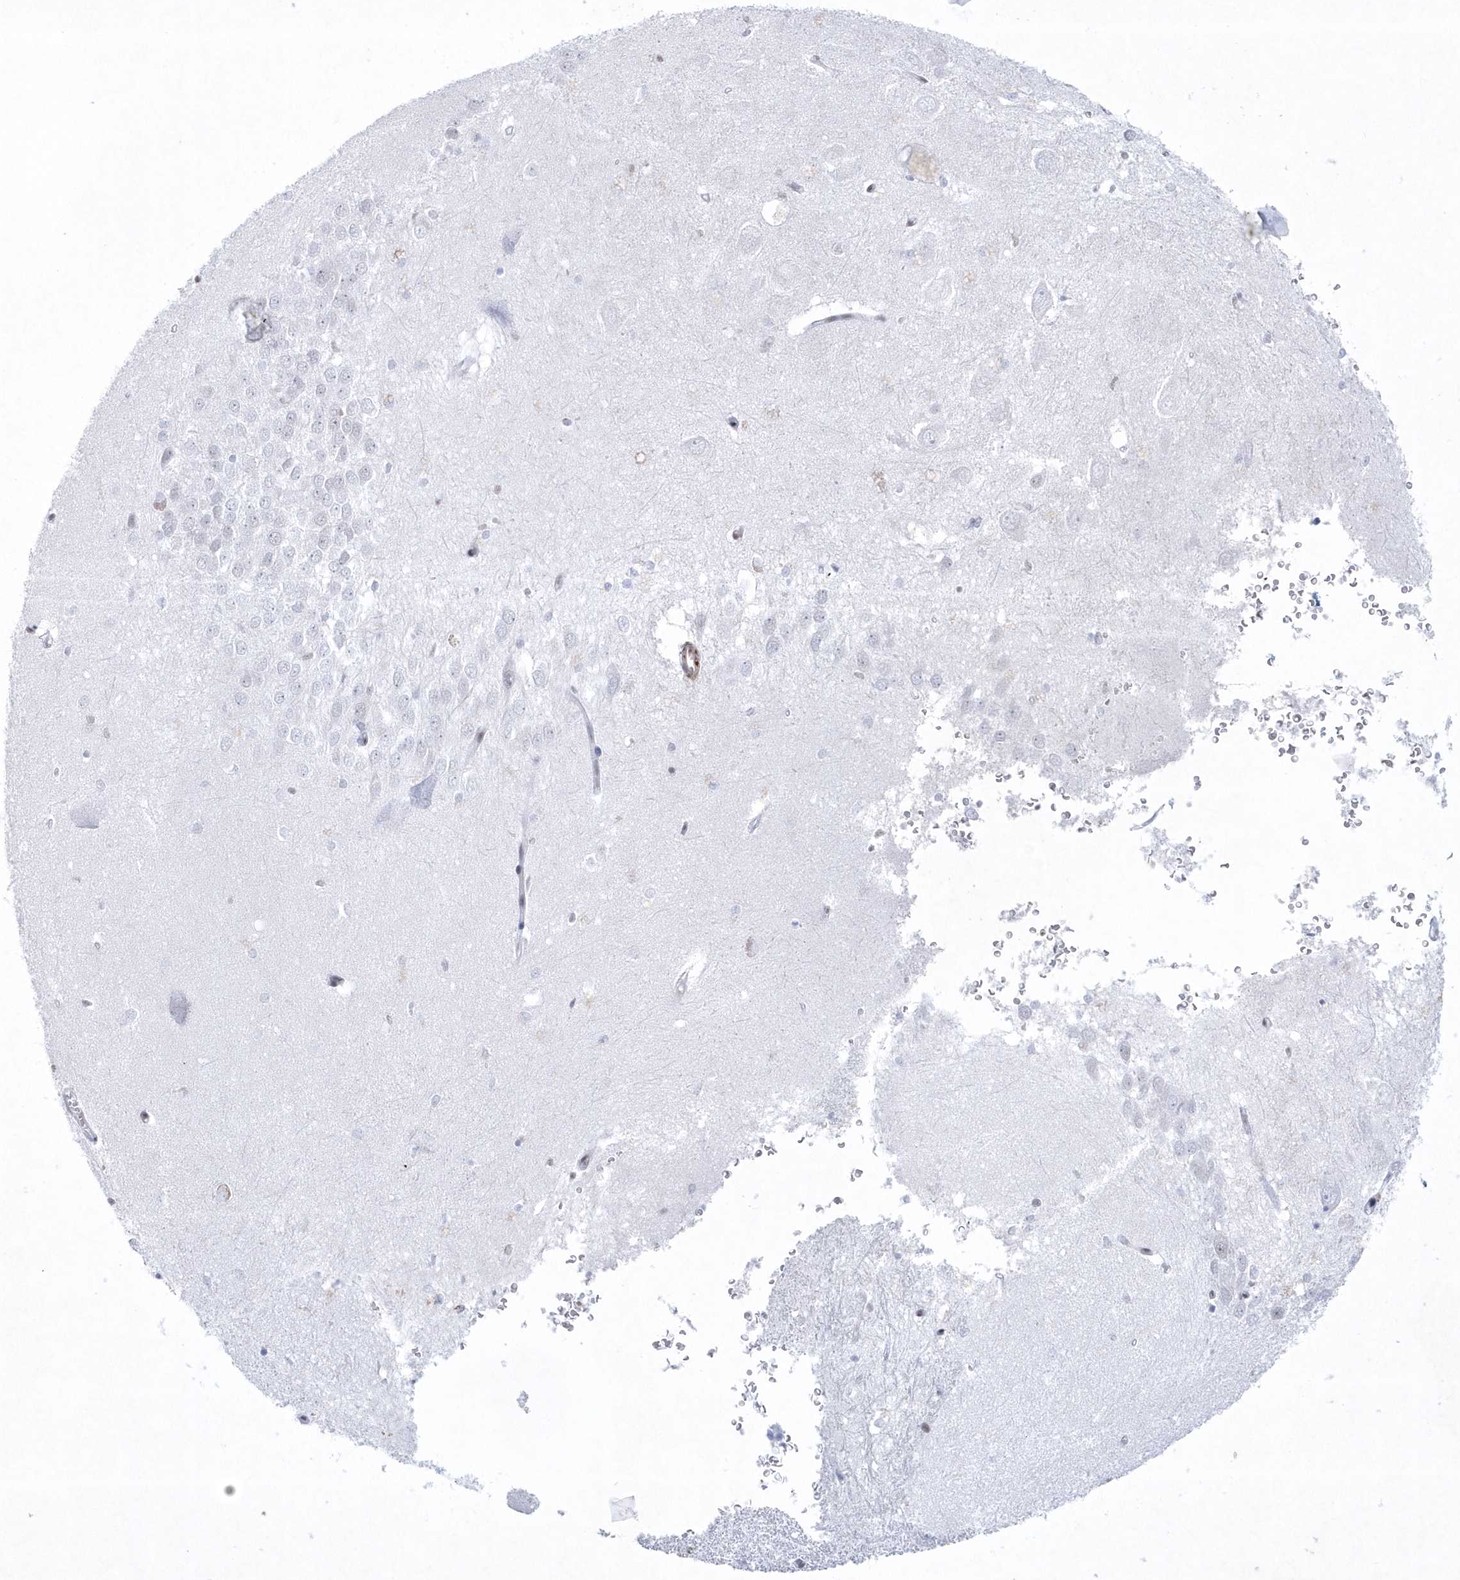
{"staining": {"intensity": "negative", "quantity": "none", "location": "none"}, "tissue": "hippocampus", "cell_type": "Glial cells", "image_type": "normal", "snomed": [{"axis": "morphology", "description": "Normal tissue, NOS"}, {"axis": "topography", "description": "Hippocampus"}], "caption": "The photomicrograph reveals no significant staining in glial cells of hippocampus.", "gene": "DCLRE1A", "patient": {"sex": "female", "age": 64}}